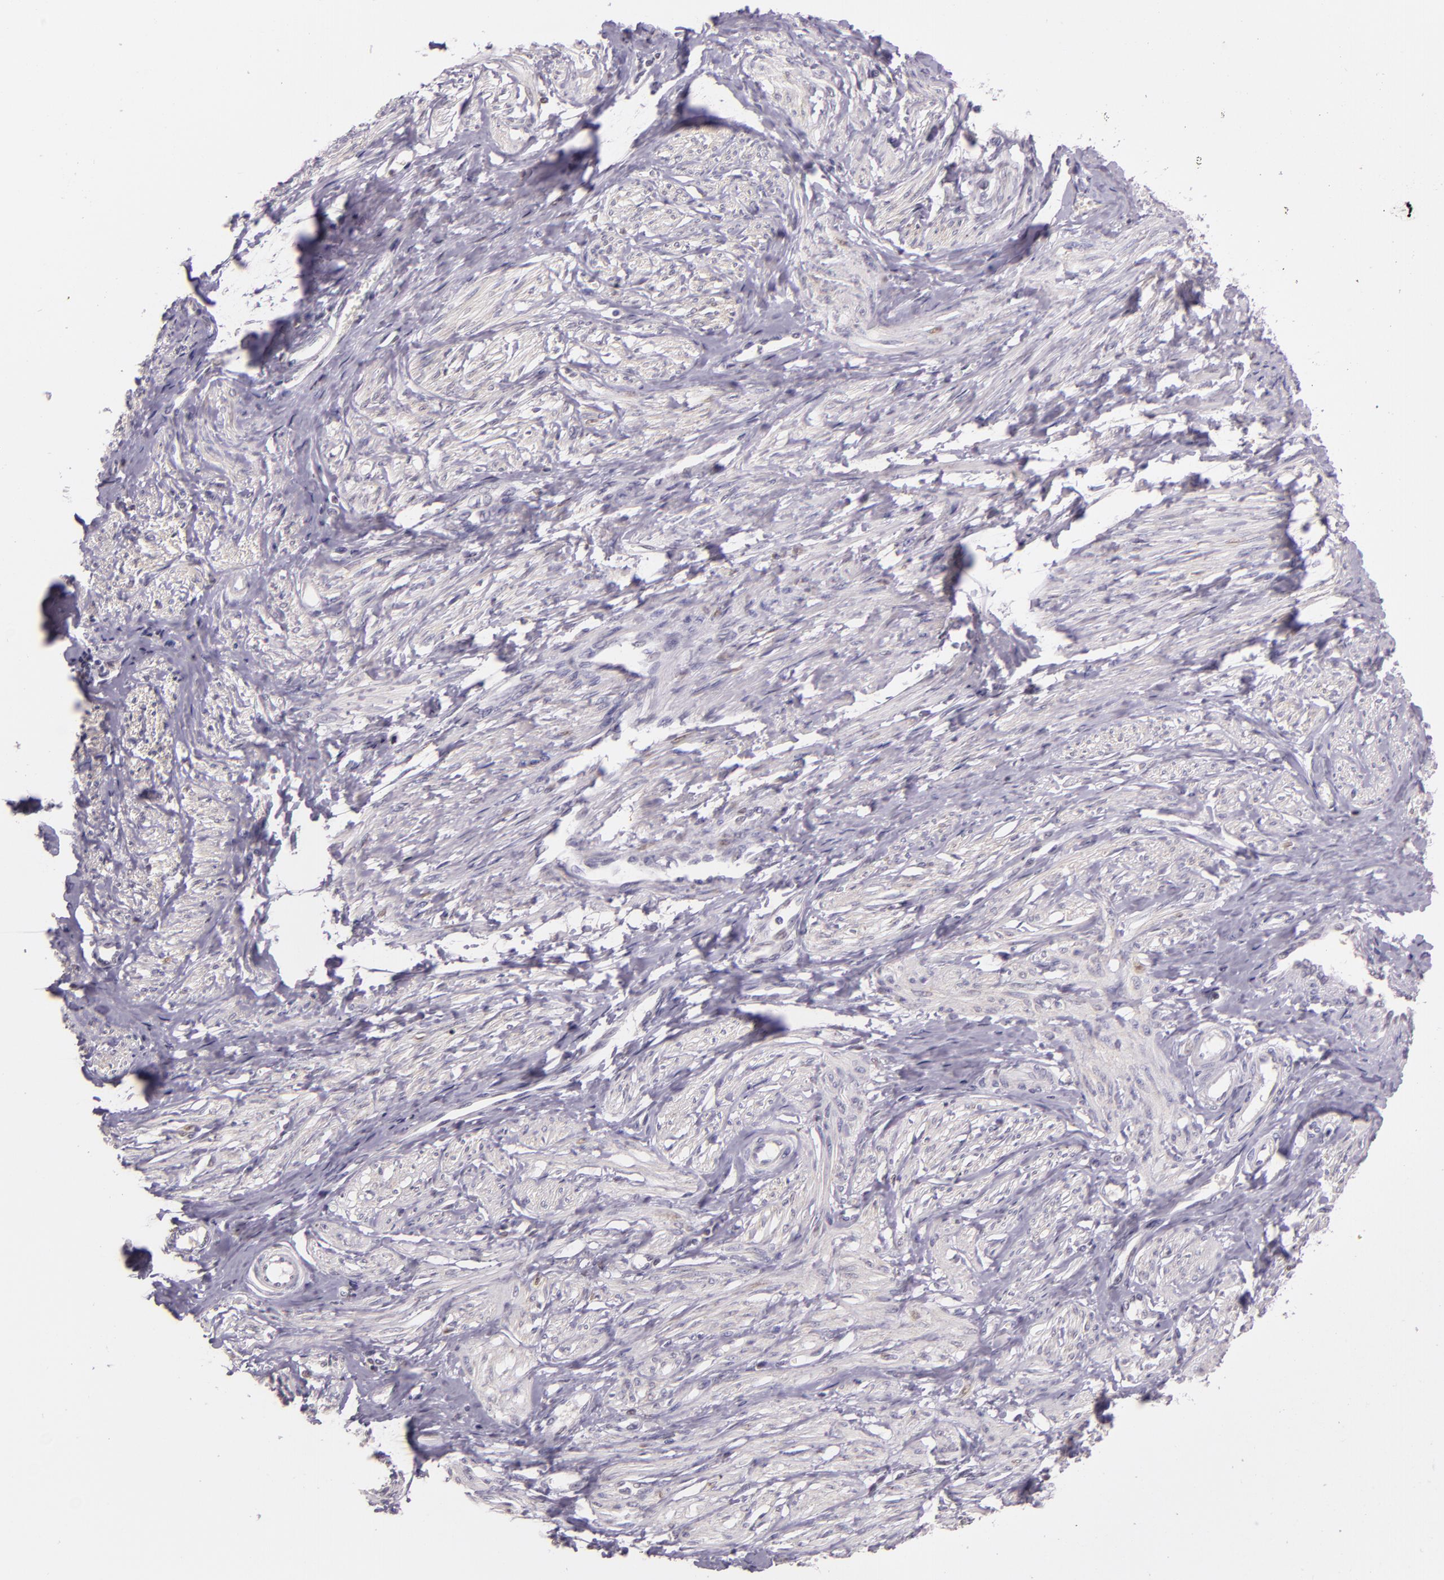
{"staining": {"intensity": "negative", "quantity": "none", "location": "none"}, "tissue": "smooth muscle", "cell_type": "Smooth muscle cells", "image_type": "normal", "snomed": [{"axis": "morphology", "description": "Normal tissue, NOS"}, {"axis": "topography", "description": "Smooth muscle"}, {"axis": "topography", "description": "Uterus"}], "caption": "An immunohistochemistry micrograph of unremarkable smooth muscle is shown. There is no staining in smooth muscle cells of smooth muscle.", "gene": "HSPA8", "patient": {"sex": "female", "age": 39}}